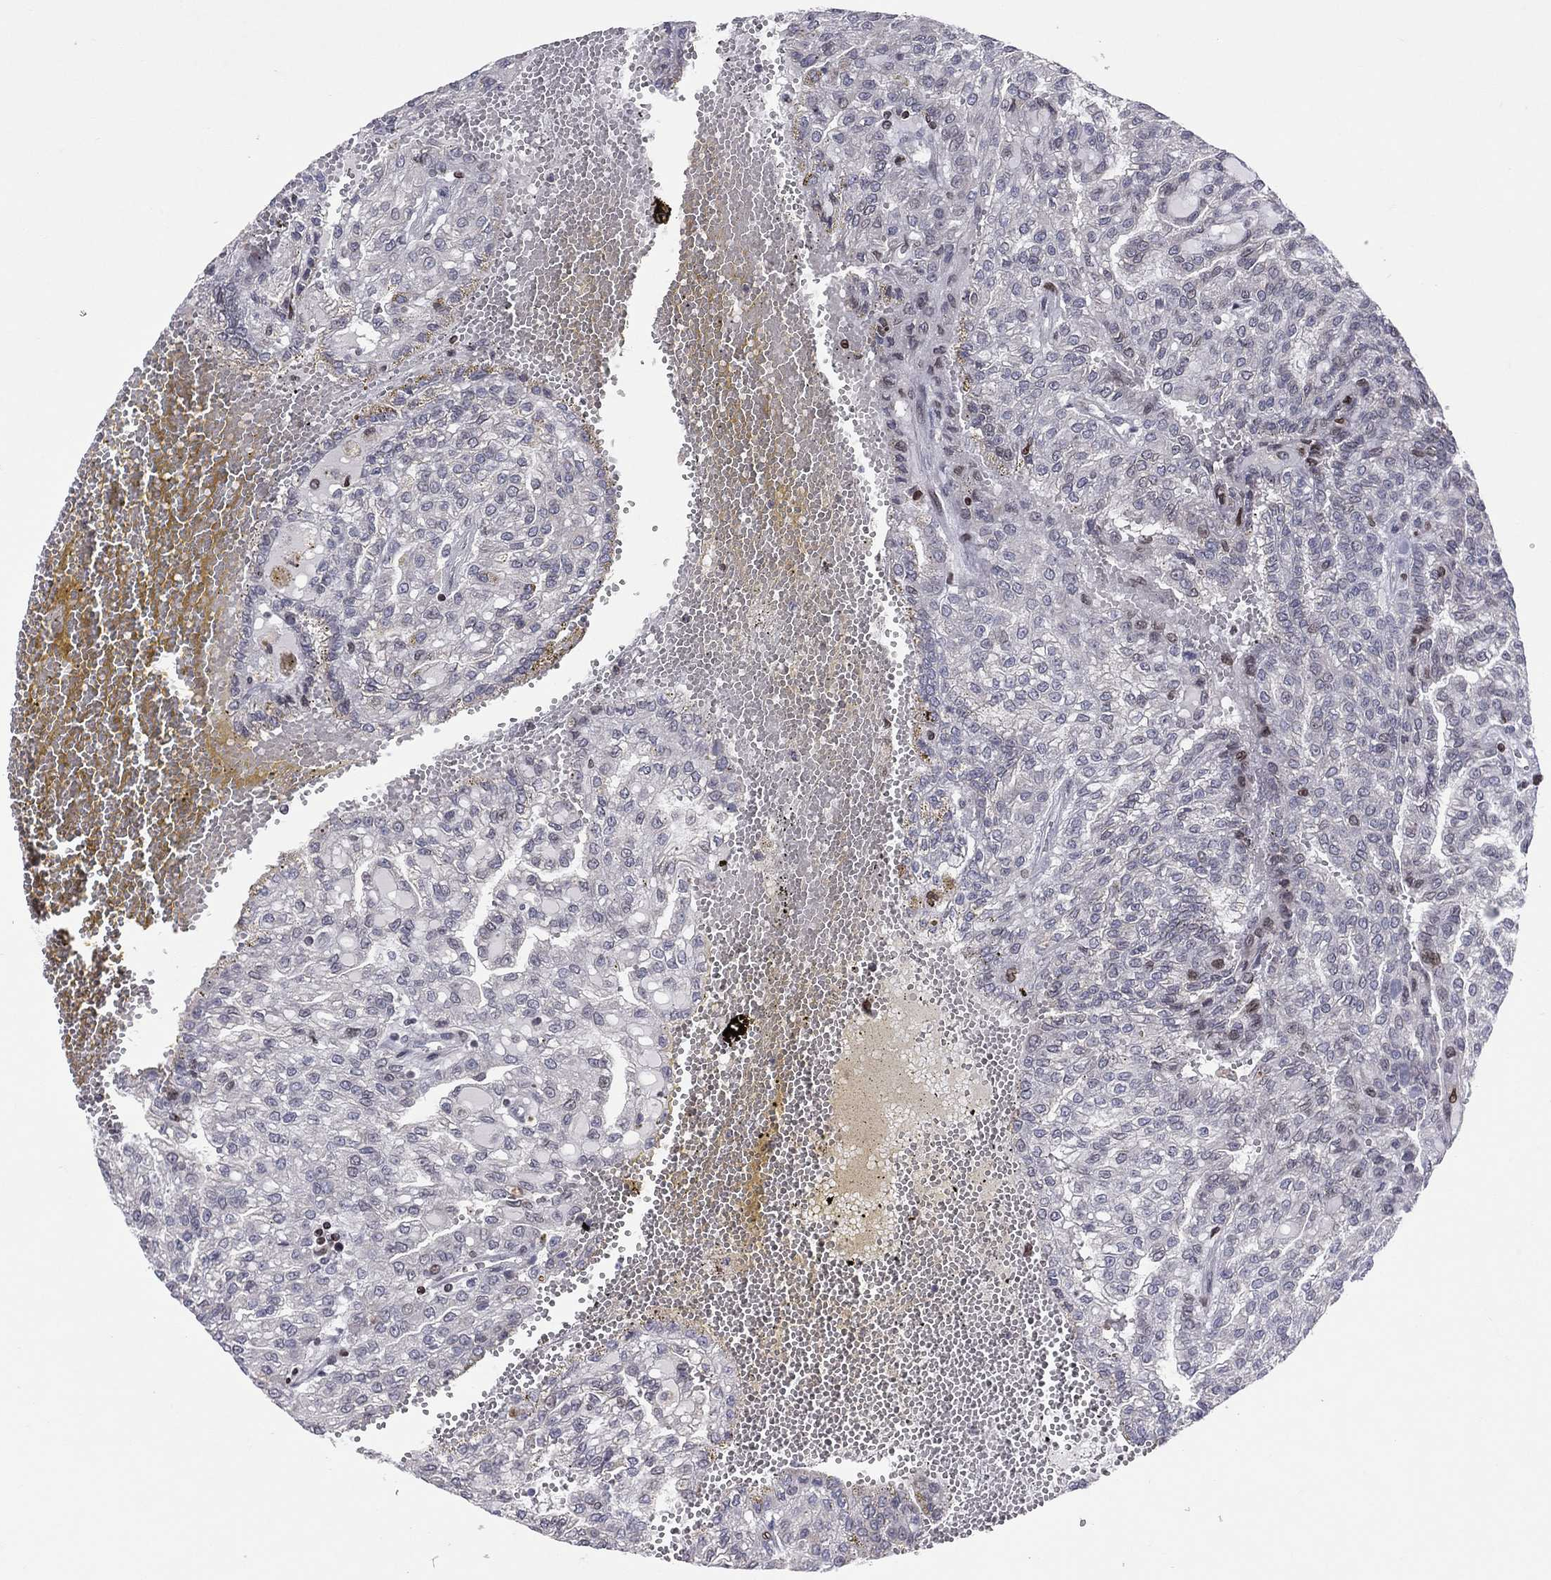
{"staining": {"intensity": "negative", "quantity": "none", "location": "none"}, "tissue": "renal cancer", "cell_type": "Tumor cells", "image_type": "cancer", "snomed": [{"axis": "morphology", "description": "Adenocarcinoma, NOS"}, {"axis": "topography", "description": "Kidney"}], "caption": "Image shows no protein positivity in tumor cells of renal adenocarcinoma tissue.", "gene": "DBF4B", "patient": {"sex": "male", "age": 63}}